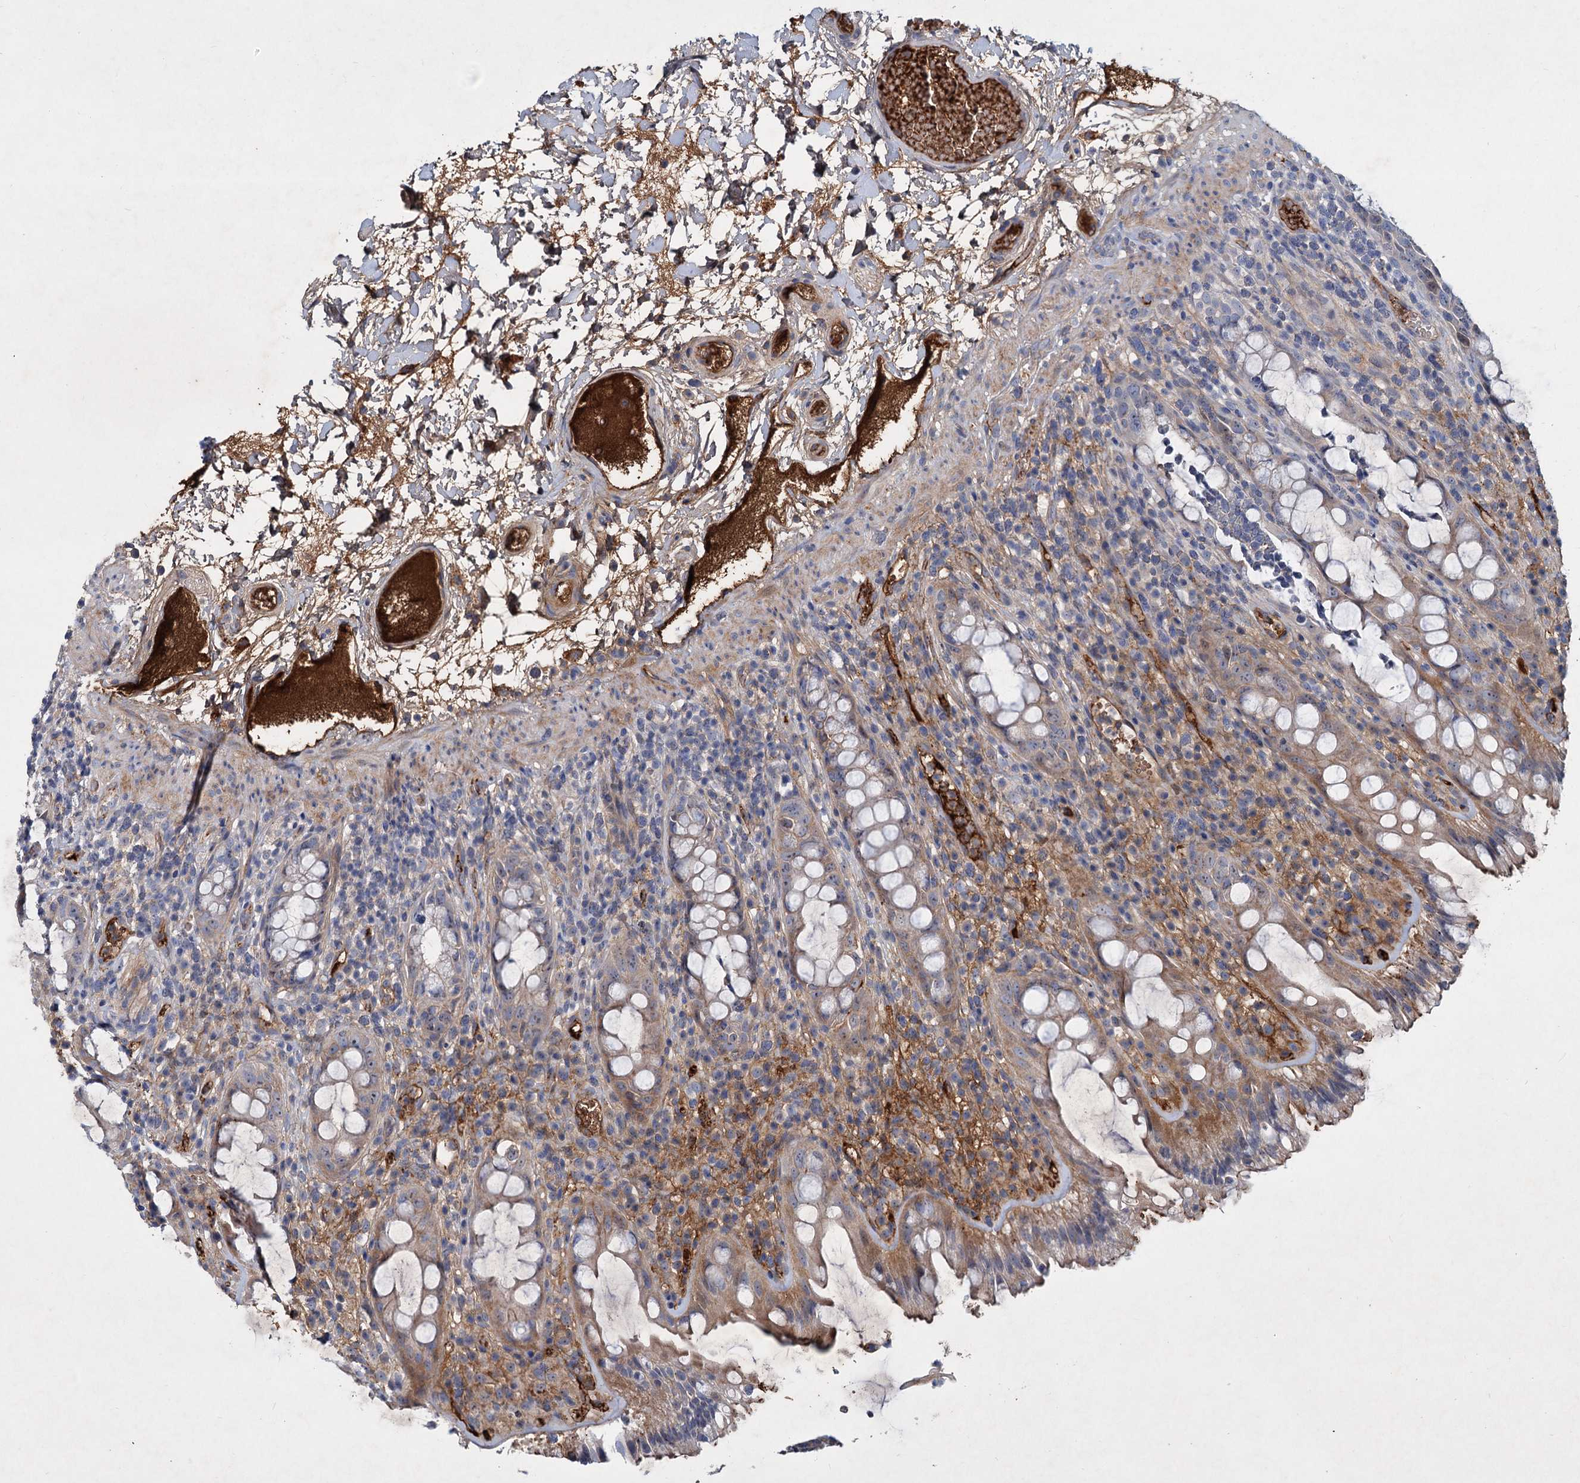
{"staining": {"intensity": "weak", "quantity": "25%-75%", "location": "cytoplasmic/membranous"}, "tissue": "rectum", "cell_type": "Glandular cells", "image_type": "normal", "snomed": [{"axis": "morphology", "description": "Normal tissue, NOS"}, {"axis": "topography", "description": "Rectum"}], "caption": "A histopathology image of rectum stained for a protein demonstrates weak cytoplasmic/membranous brown staining in glandular cells. Using DAB (brown) and hematoxylin (blue) stains, captured at high magnification using brightfield microscopy.", "gene": "CHRD", "patient": {"sex": "female", "age": 57}}